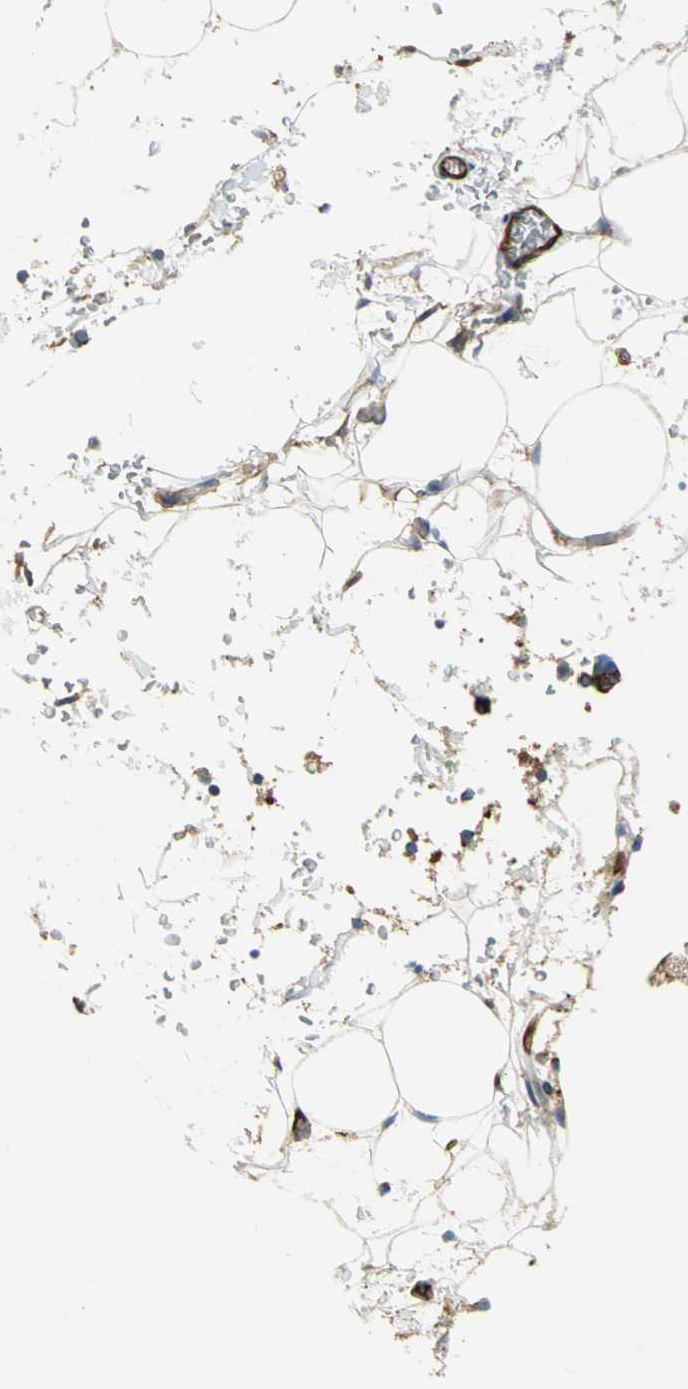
{"staining": {"intensity": "strong", "quantity": ">75%", "location": "cytoplasmic/membranous"}, "tissue": "adrenal gland", "cell_type": "Glandular cells", "image_type": "normal", "snomed": [{"axis": "morphology", "description": "Normal tissue, NOS"}, {"axis": "topography", "description": "Adrenal gland"}], "caption": "DAB (3,3'-diaminobenzidine) immunohistochemical staining of benign human adrenal gland demonstrates strong cytoplasmic/membranous protein staining in approximately >75% of glandular cells.", "gene": "FLNB", "patient": {"sex": "female", "age": 44}}